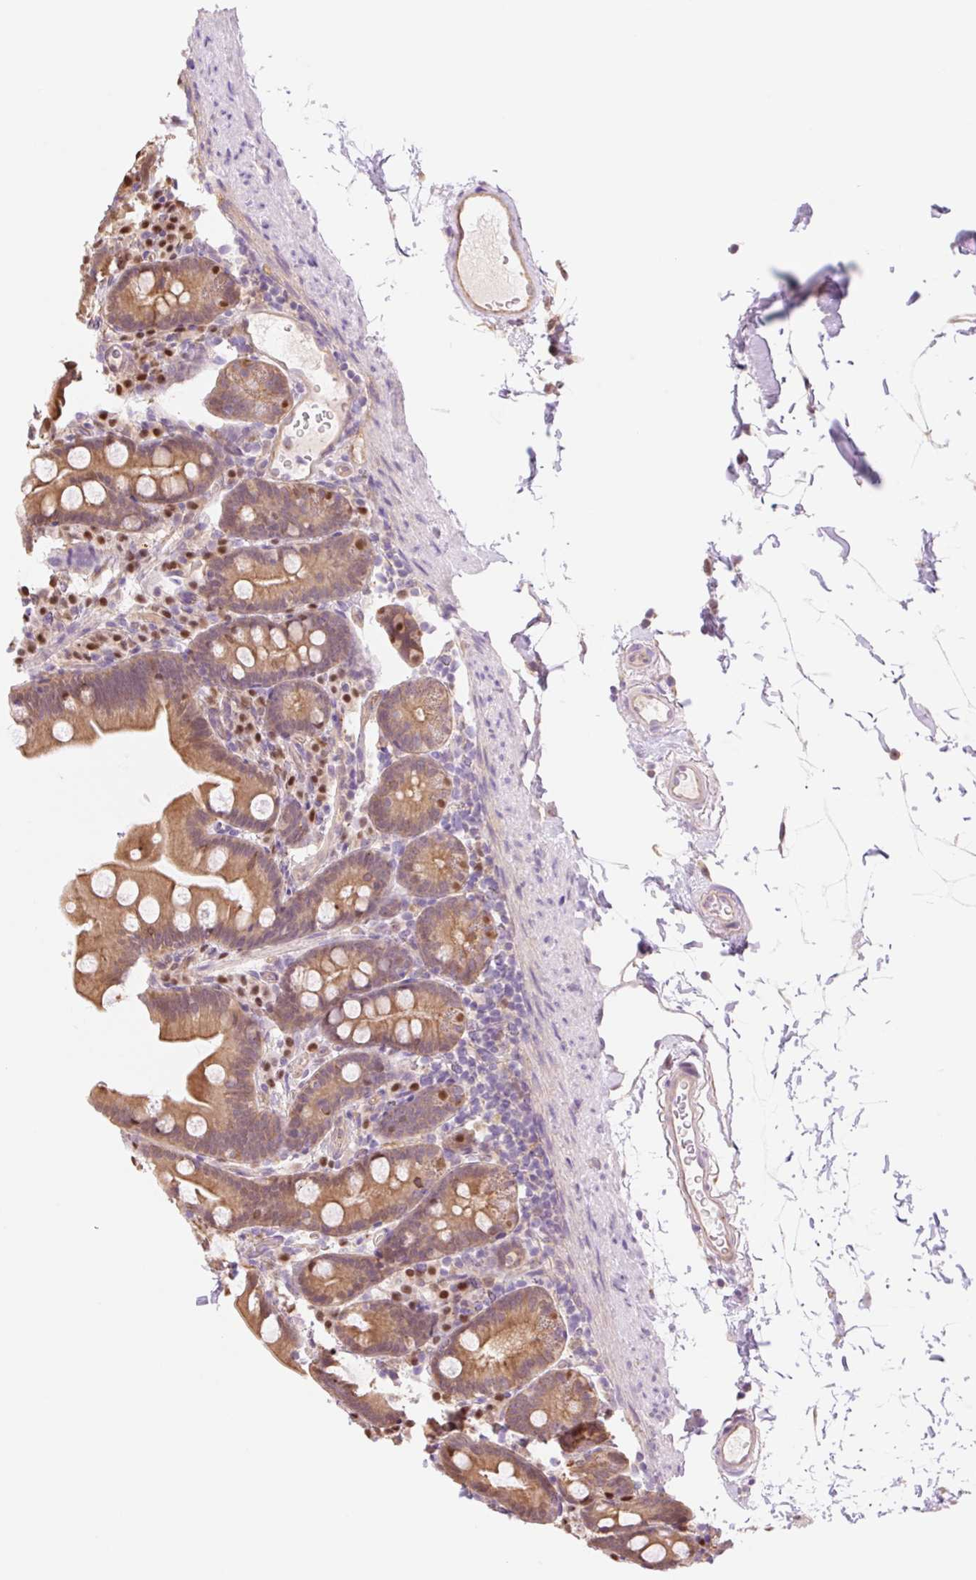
{"staining": {"intensity": "moderate", "quantity": ">75%", "location": "cytoplasmic/membranous"}, "tissue": "small intestine", "cell_type": "Glandular cells", "image_type": "normal", "snomed": [{"axis": "morphology", "description": "Normal tissue, NOS"}, {"axis": "topography", "description": "Small intestine"}], "caption": "Small intestine stained with immunohistochemistry demonstrates moderate cytoplasmic/membranous staining in approximately >75% of glandular cells. (DAB IHC, brown staining for protein, blue staining for nuclei).", "gene": "NLRP5", "patient": {"sex": "female", "age": 68}}